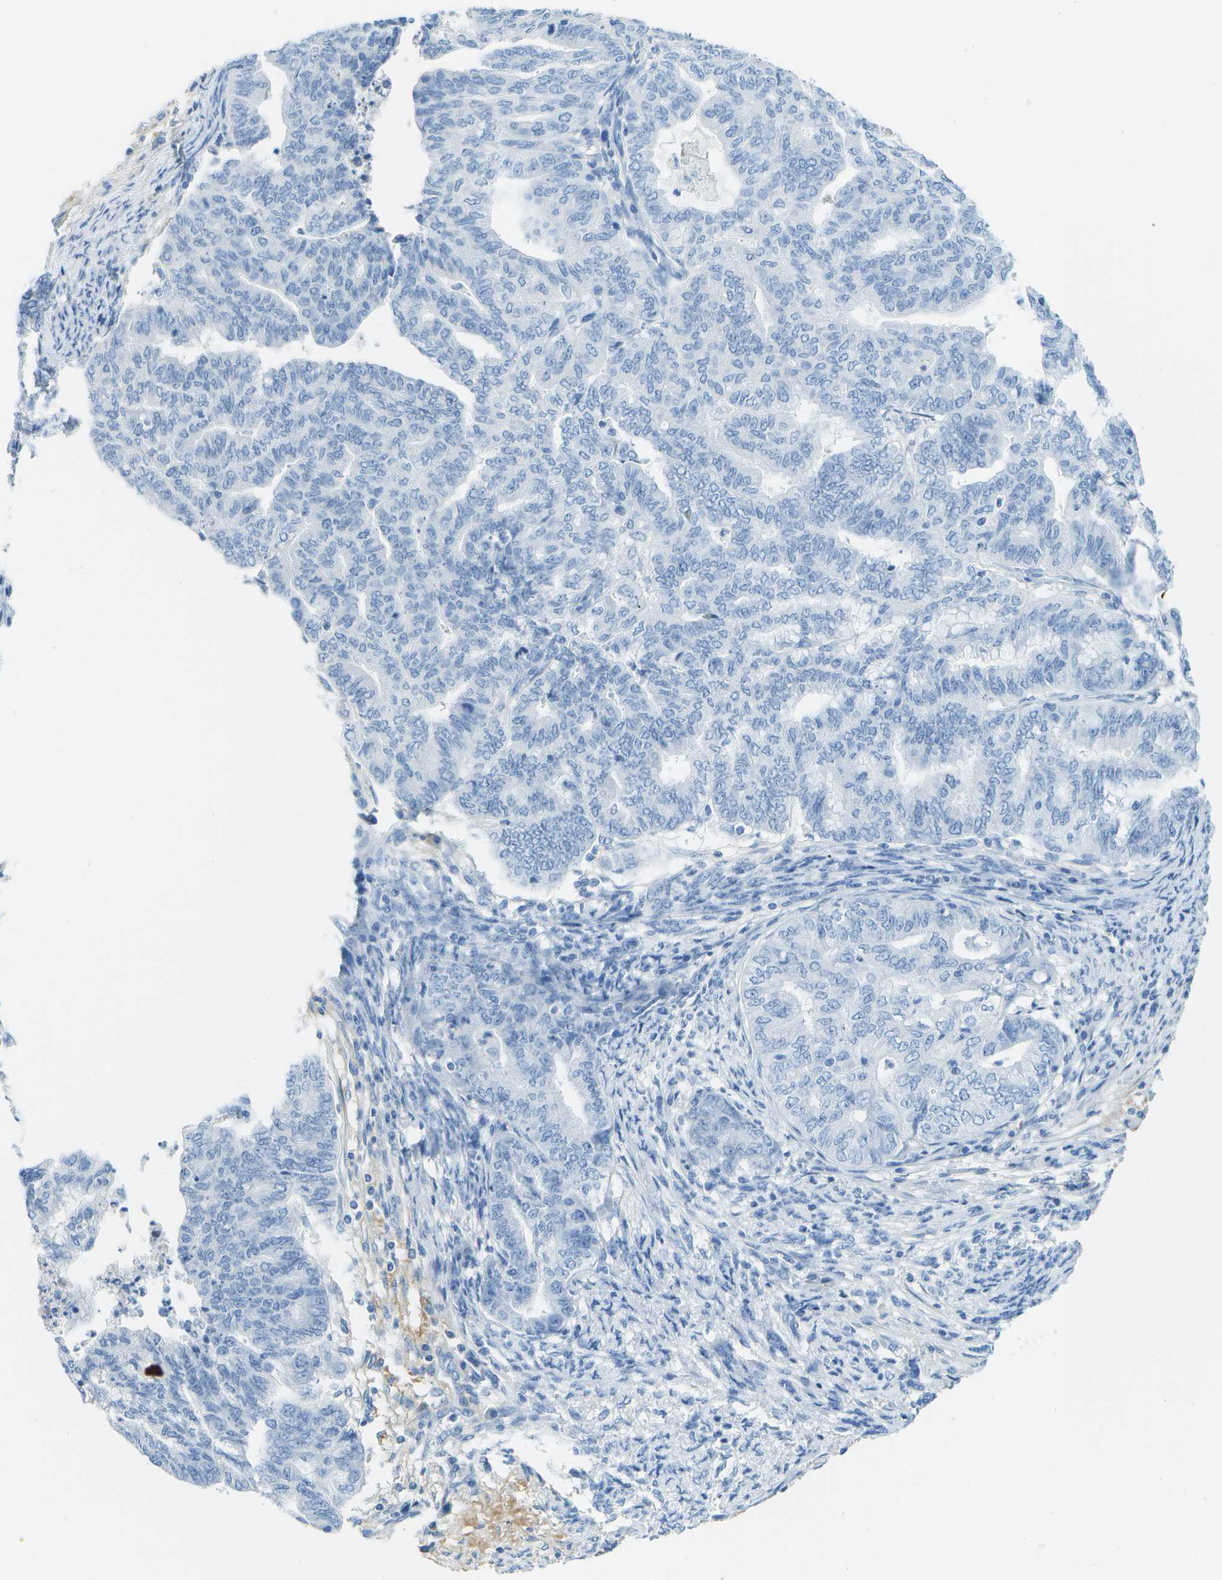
{"staining": {"intensity": "negative", "quantity": "none", "location": "none"}, "tissue": "endometrial cancer", "cell_type": "Tumor cells", "image_type": "cancer", "snomed": [{"axis": "morphology", "description": "Adenocarcinoma, NOS"}, {"axis": "topography", "description": "Endometrium"}], "caption": "High power microscopy micrograph of an immunohistochemistry (IHC) image of endometrial cancer, revealing no significant expression in tumor cells.", "gene": "C1S", "patient": {"sex": "female", "age": 79}}